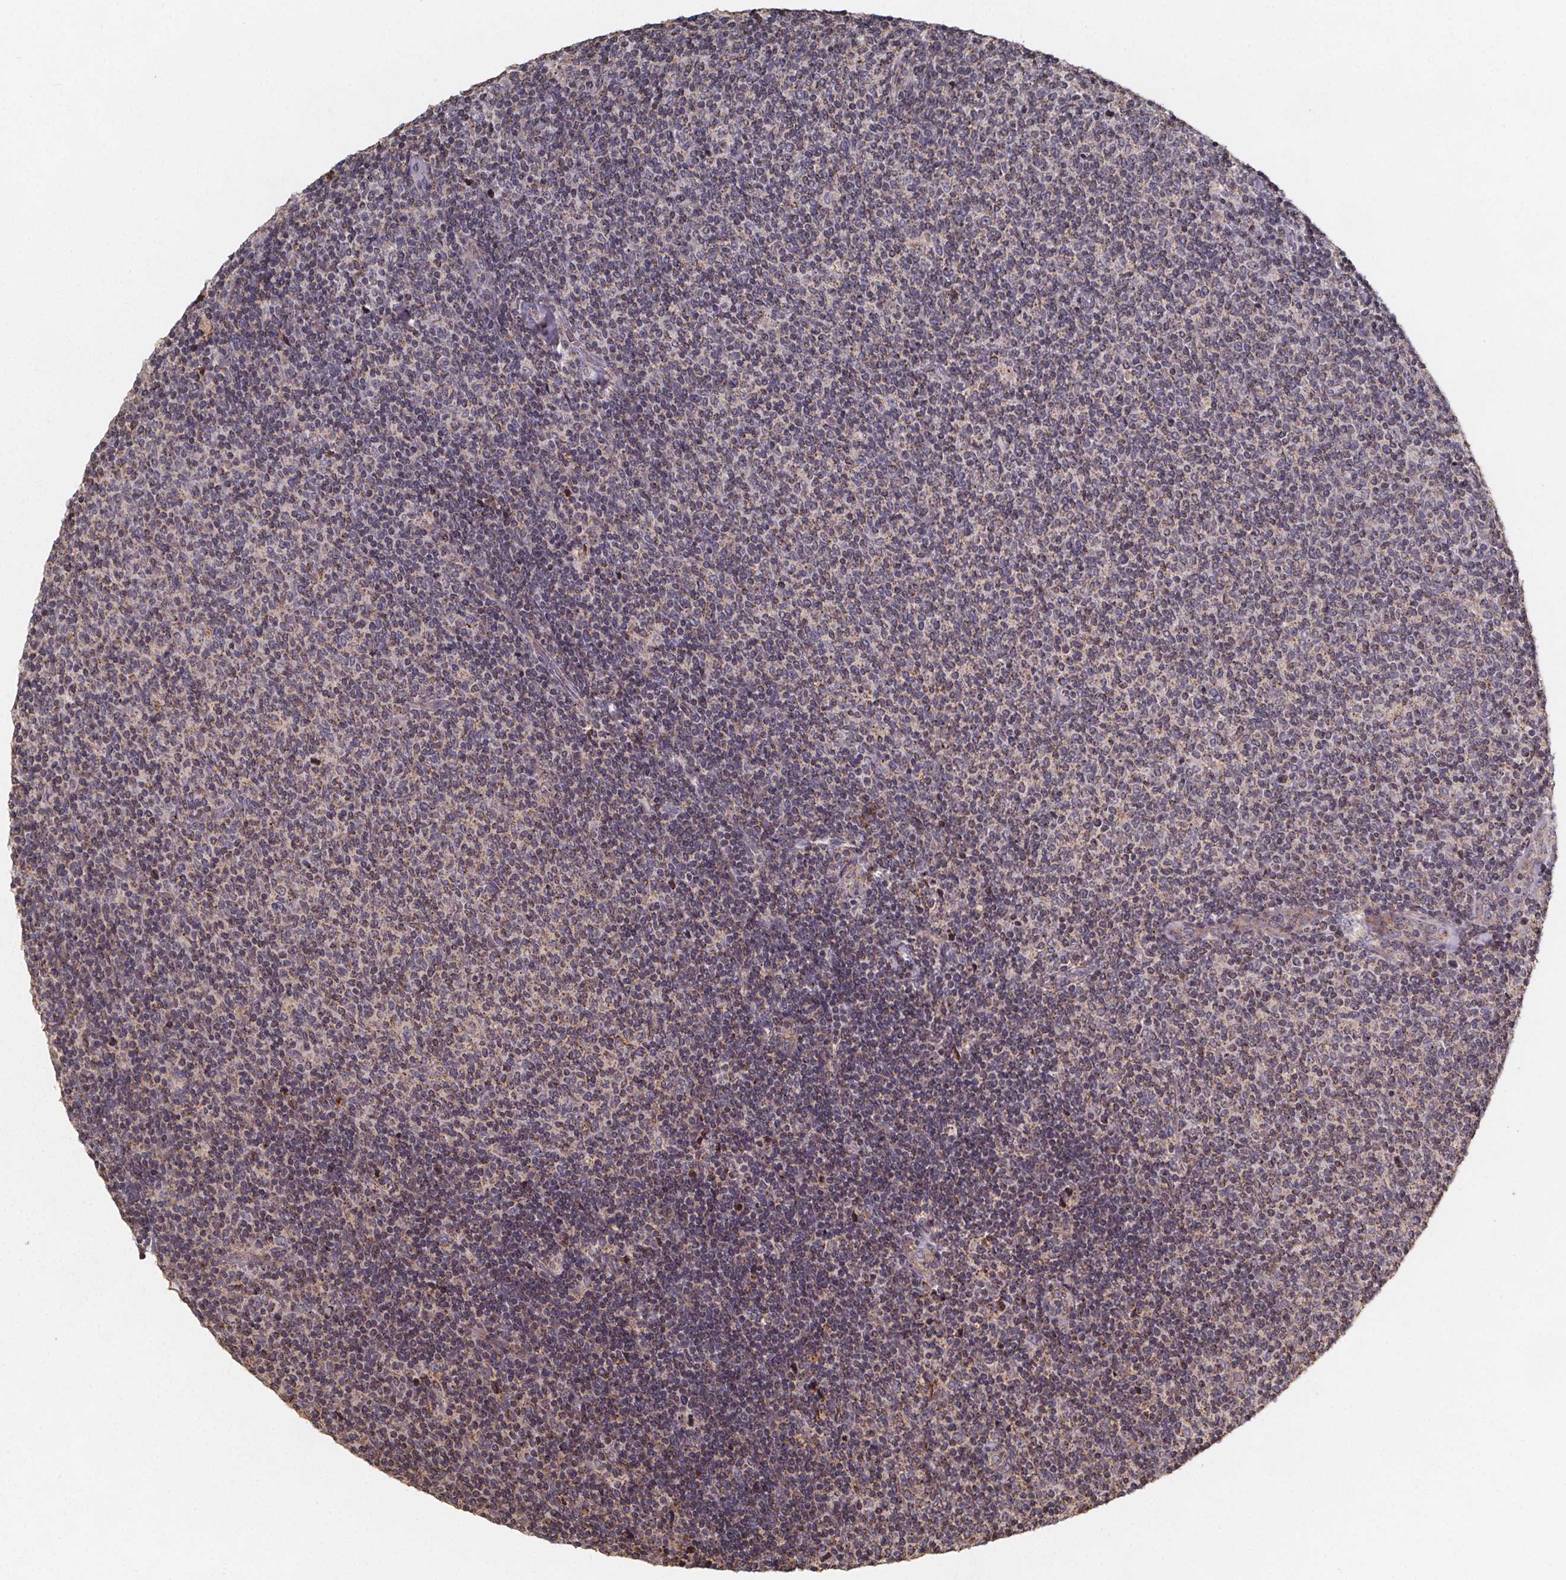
{"staining": {"intensity": "negative", "quantity": "none", "location": "none"}, "tissue": "lymphoma", "cell_type": "Tumor cells", "image_type": "cancer", "snomed": [{"axis": "morphology", "description": "Malignant lymphoma, non-Hodgkin's type, Low grade"}, {"axis": "topography", "description": "Lymph node"}], "caption": "Immunohistochemistry (IHC) micrograph of malignant lymphoma, non-Hodgkin's type (low-grade) stained for a protein (brown), which demonstrates no positivity in tumor cells.", "gene": "ZNF879", "patient": {"sex": "male", "age": 52}}